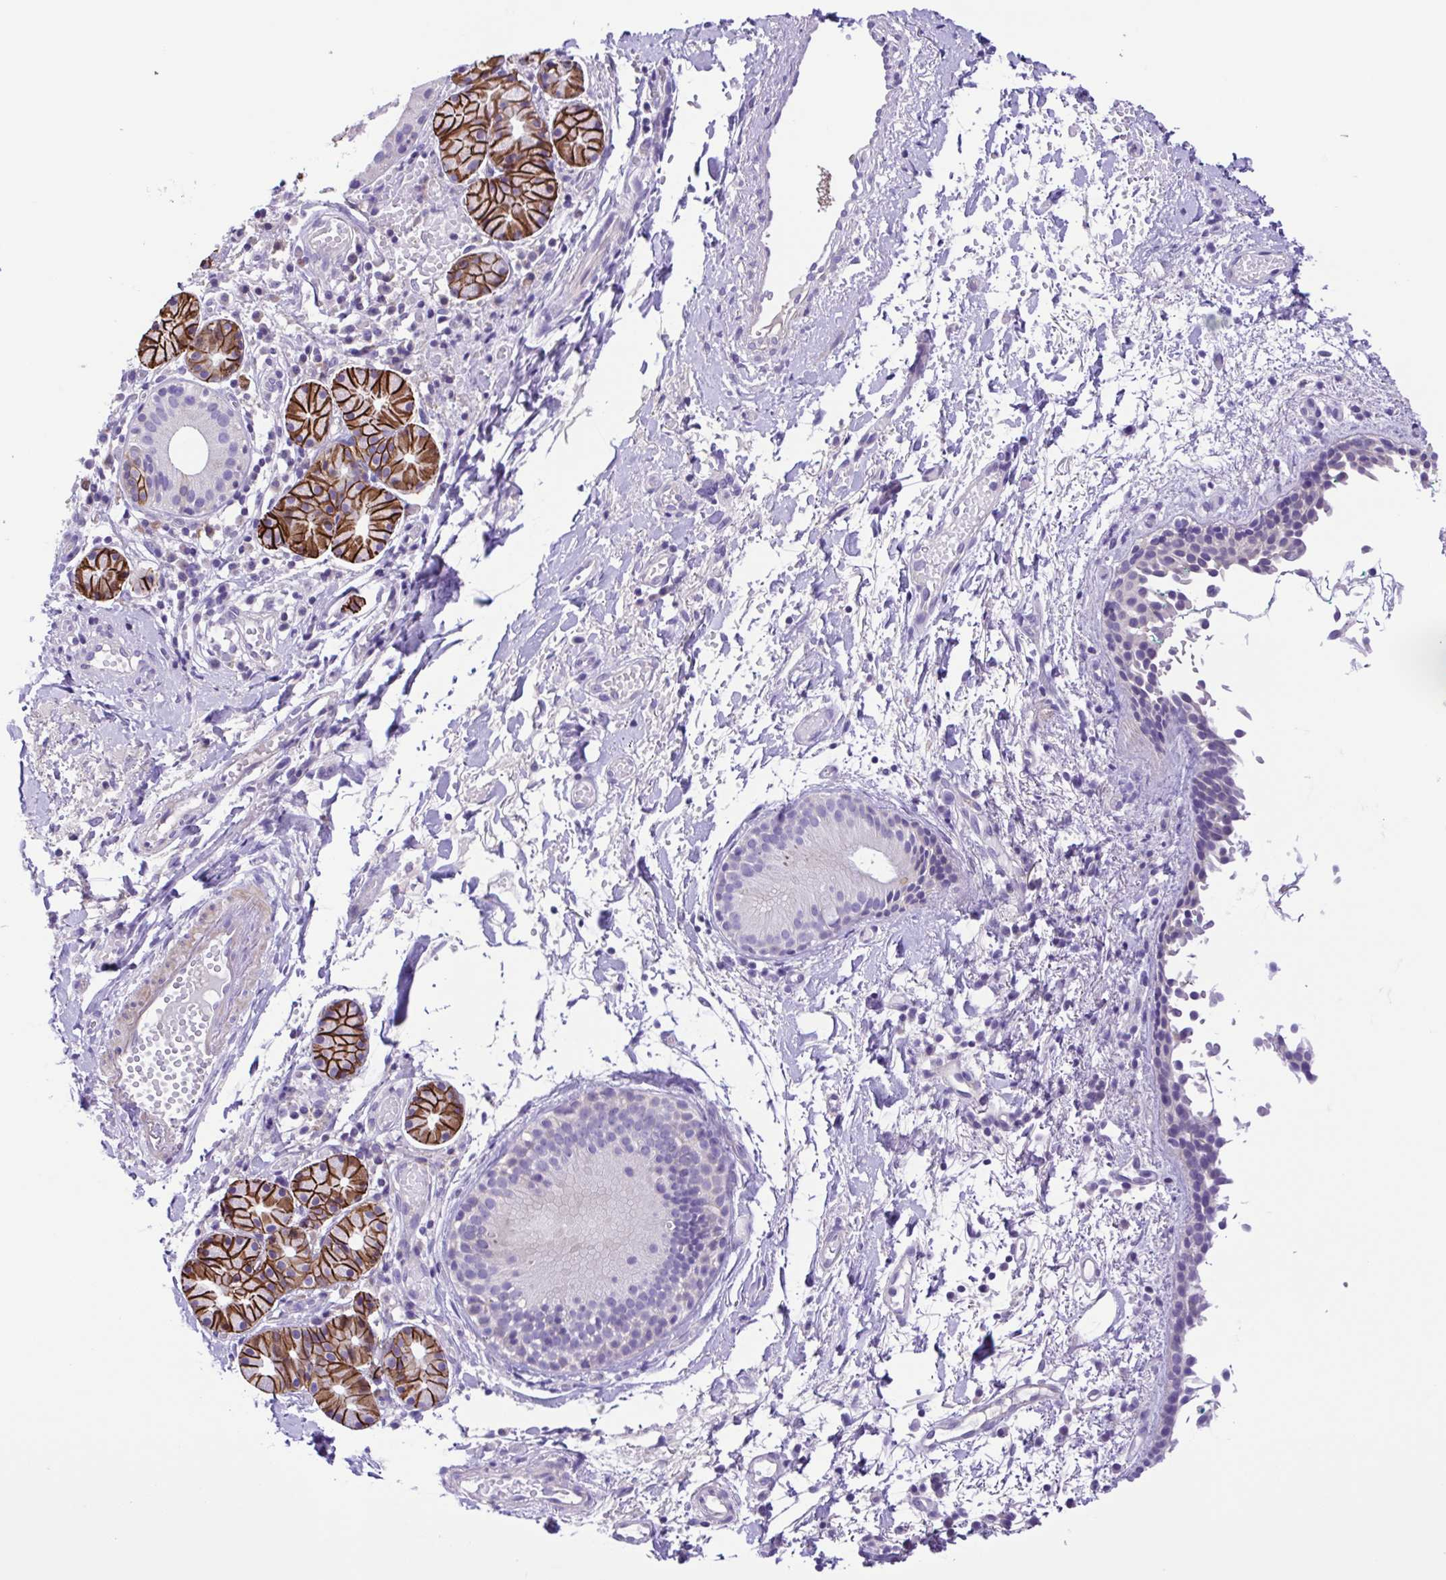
{"staining": {"intensity": "negative", "quantity": "none", "location": "none"}, "tissue": "nasopharynx", "cell_type": "Respiratory epithelial cells", "image_type": "normal", "snomed": [{"axis": "morphology", "description": "Normal tissue, NOS"}, {"axis": "morphology", "description": "Basal cell carcinoma"}, {"axis": "topography", "description": "Cartilage tissue"}, {"axis": "topography", "description": "Nasopharynx"}, {"axis": "topography", "description": "Oral tissue"}], "caption": "High power microscopy micrograph of an immunohistochemistry photomicrograph of unremarkable nasopharynx, revealing no significant staining in respiratory epithelial cells.", "gene": "ISM2", "patient": {"sex": "female", "age": 77}}